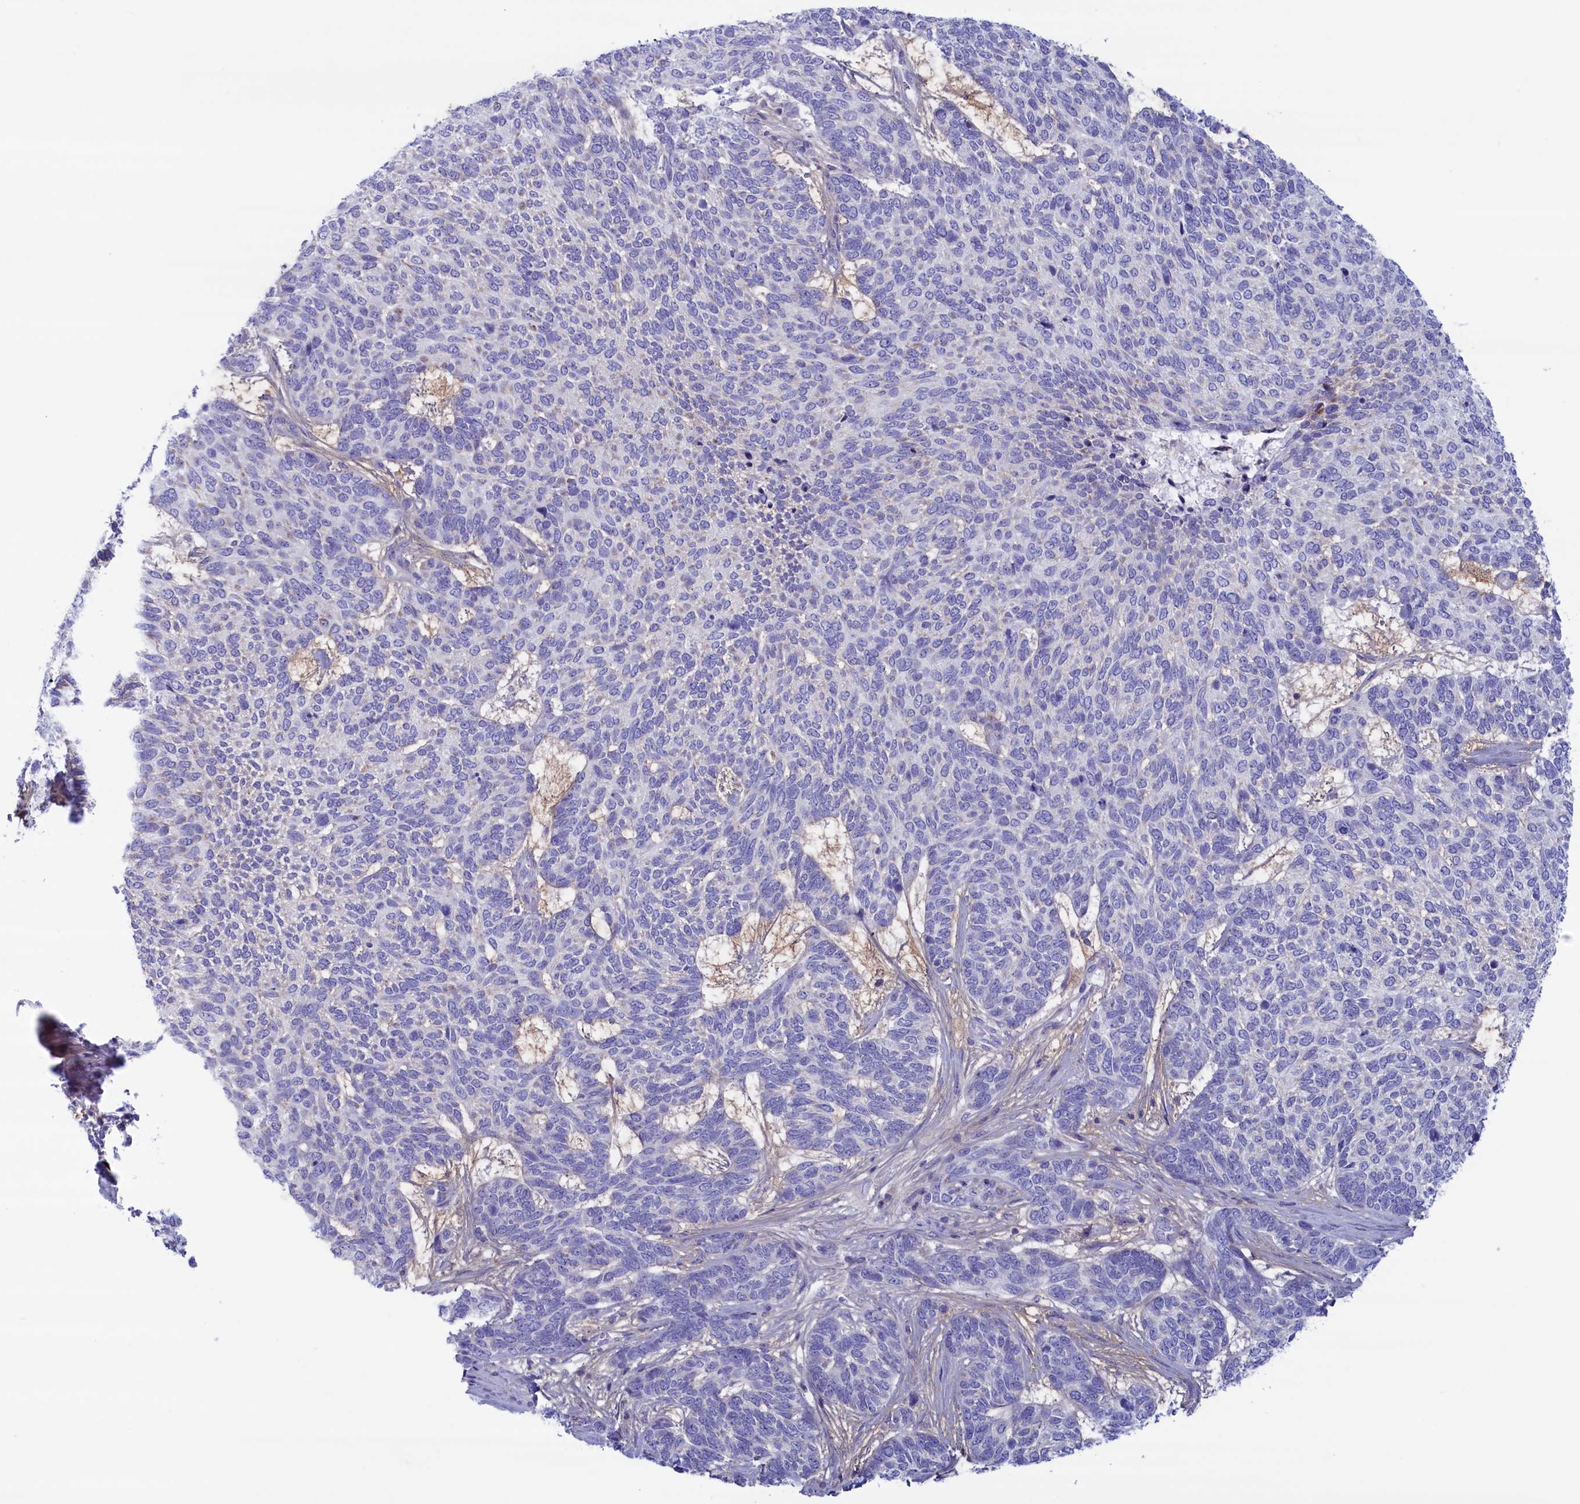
{"staining": {"intensity": "negative", "quantity": "none", "location": "none"}, "tissue": "skin cancer", "cell_type": "Tumor cells", "image_type": "cancer", "snomed": [{"axis": "morphology", "description": "Basal cell carcinoma"}, {"axis": "topography", "description": "Skin"}], "caption": "The photomicrograph displays no significant expression in tumor cells of skin basal cell carcinoma.", "gene": "MPV17L2", "patient": {"sex": "female", "age": 65}}